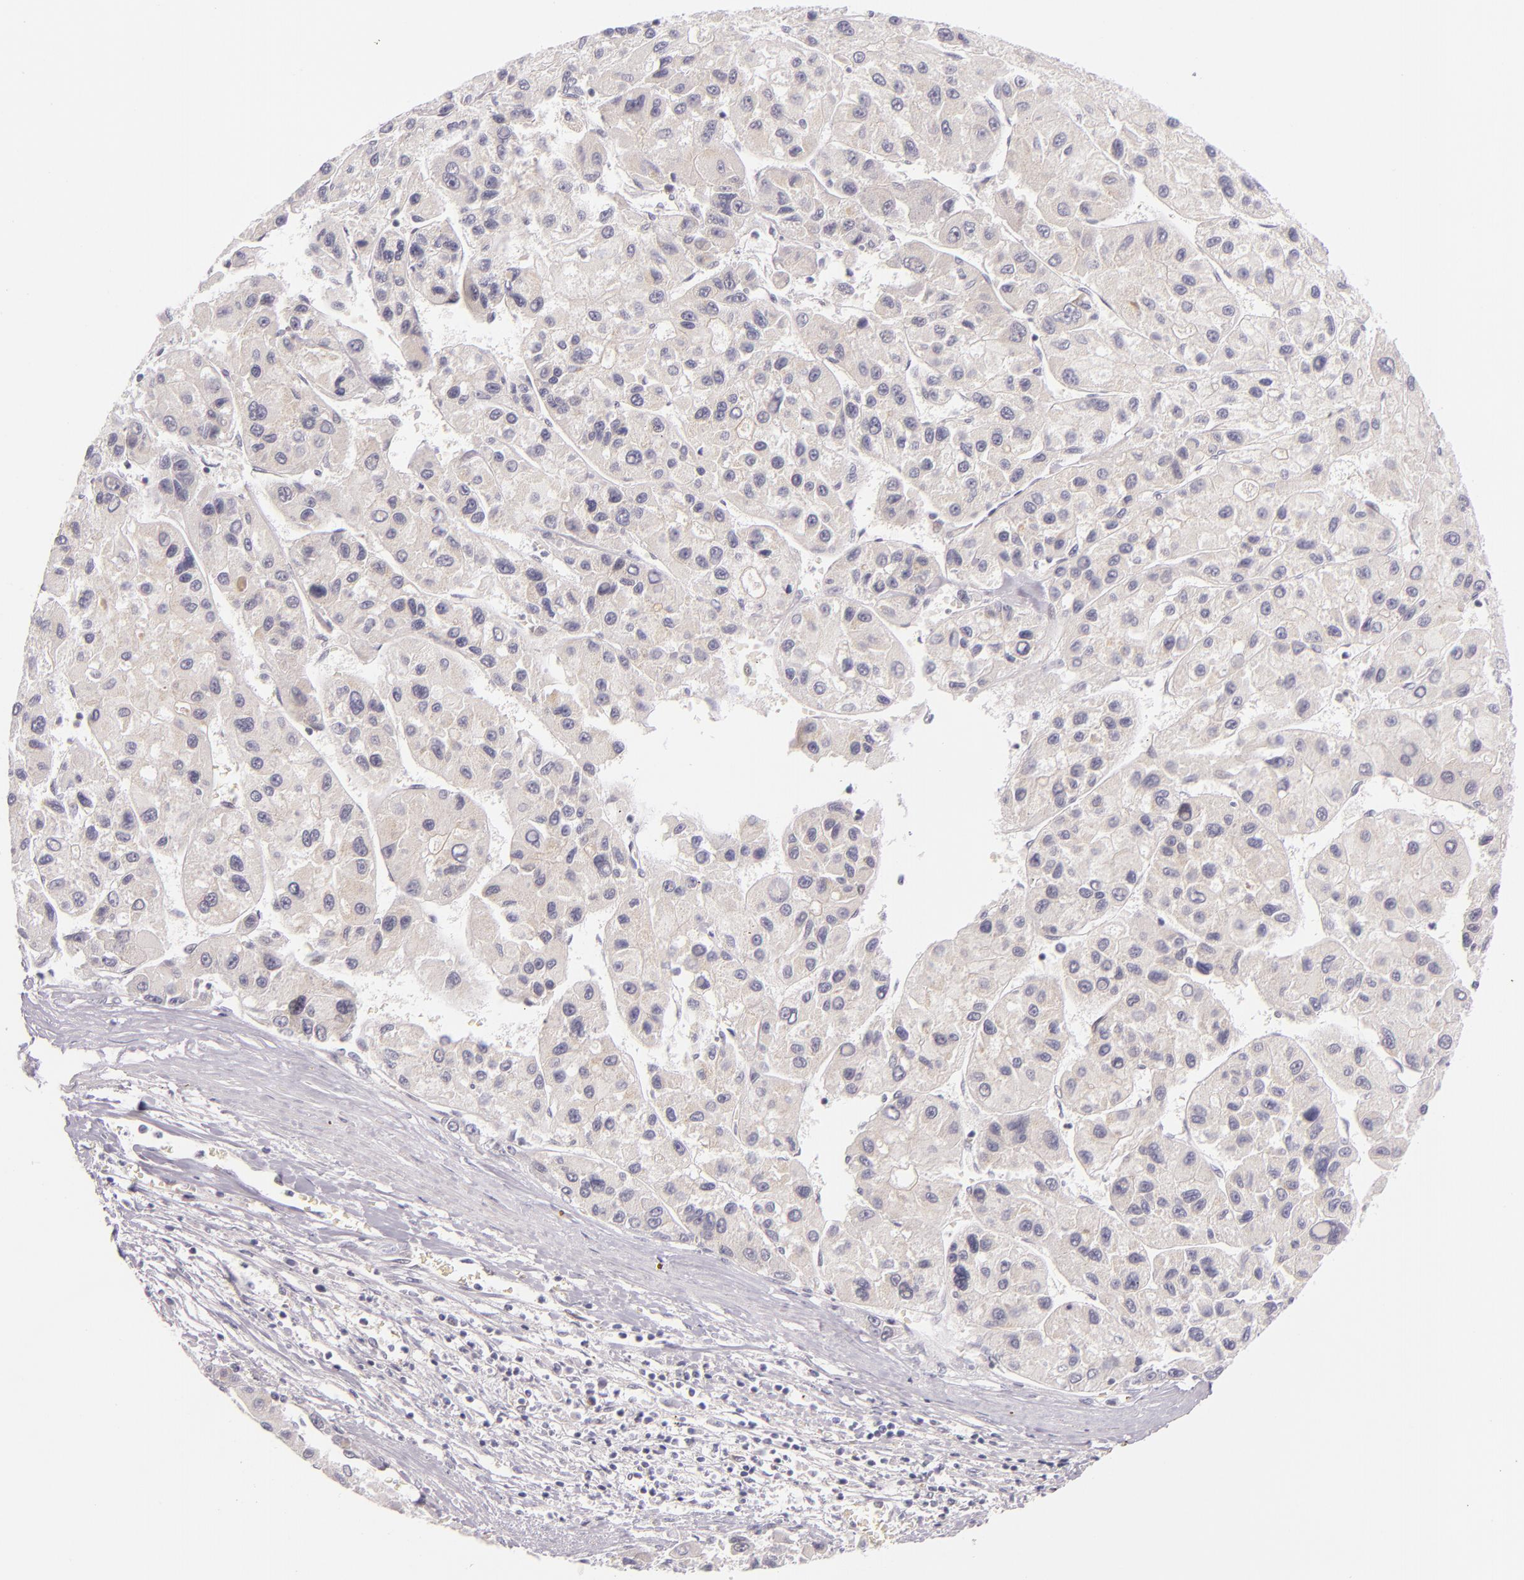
{"staining": {"intensity": "negative", "quantity": "none", "location": "none"}, "tissue": "liver cancer", "cell_type": "Tumor cells", "image_type": "cancer", "snomed": [{"axis": "morphology", "description": "Carcinoma, Hepatocellular, NOS"}, {"axis": "topography", "description": "Liver"}], "caption": "DAB (3,3'-diaminobenzidine) immunohistochemical staining of human liver hepatocellular carcinoma displays no significant positivity in tumor cells.", "gene": "BCL3", "patient": {"sex": "male", "age": 64}}